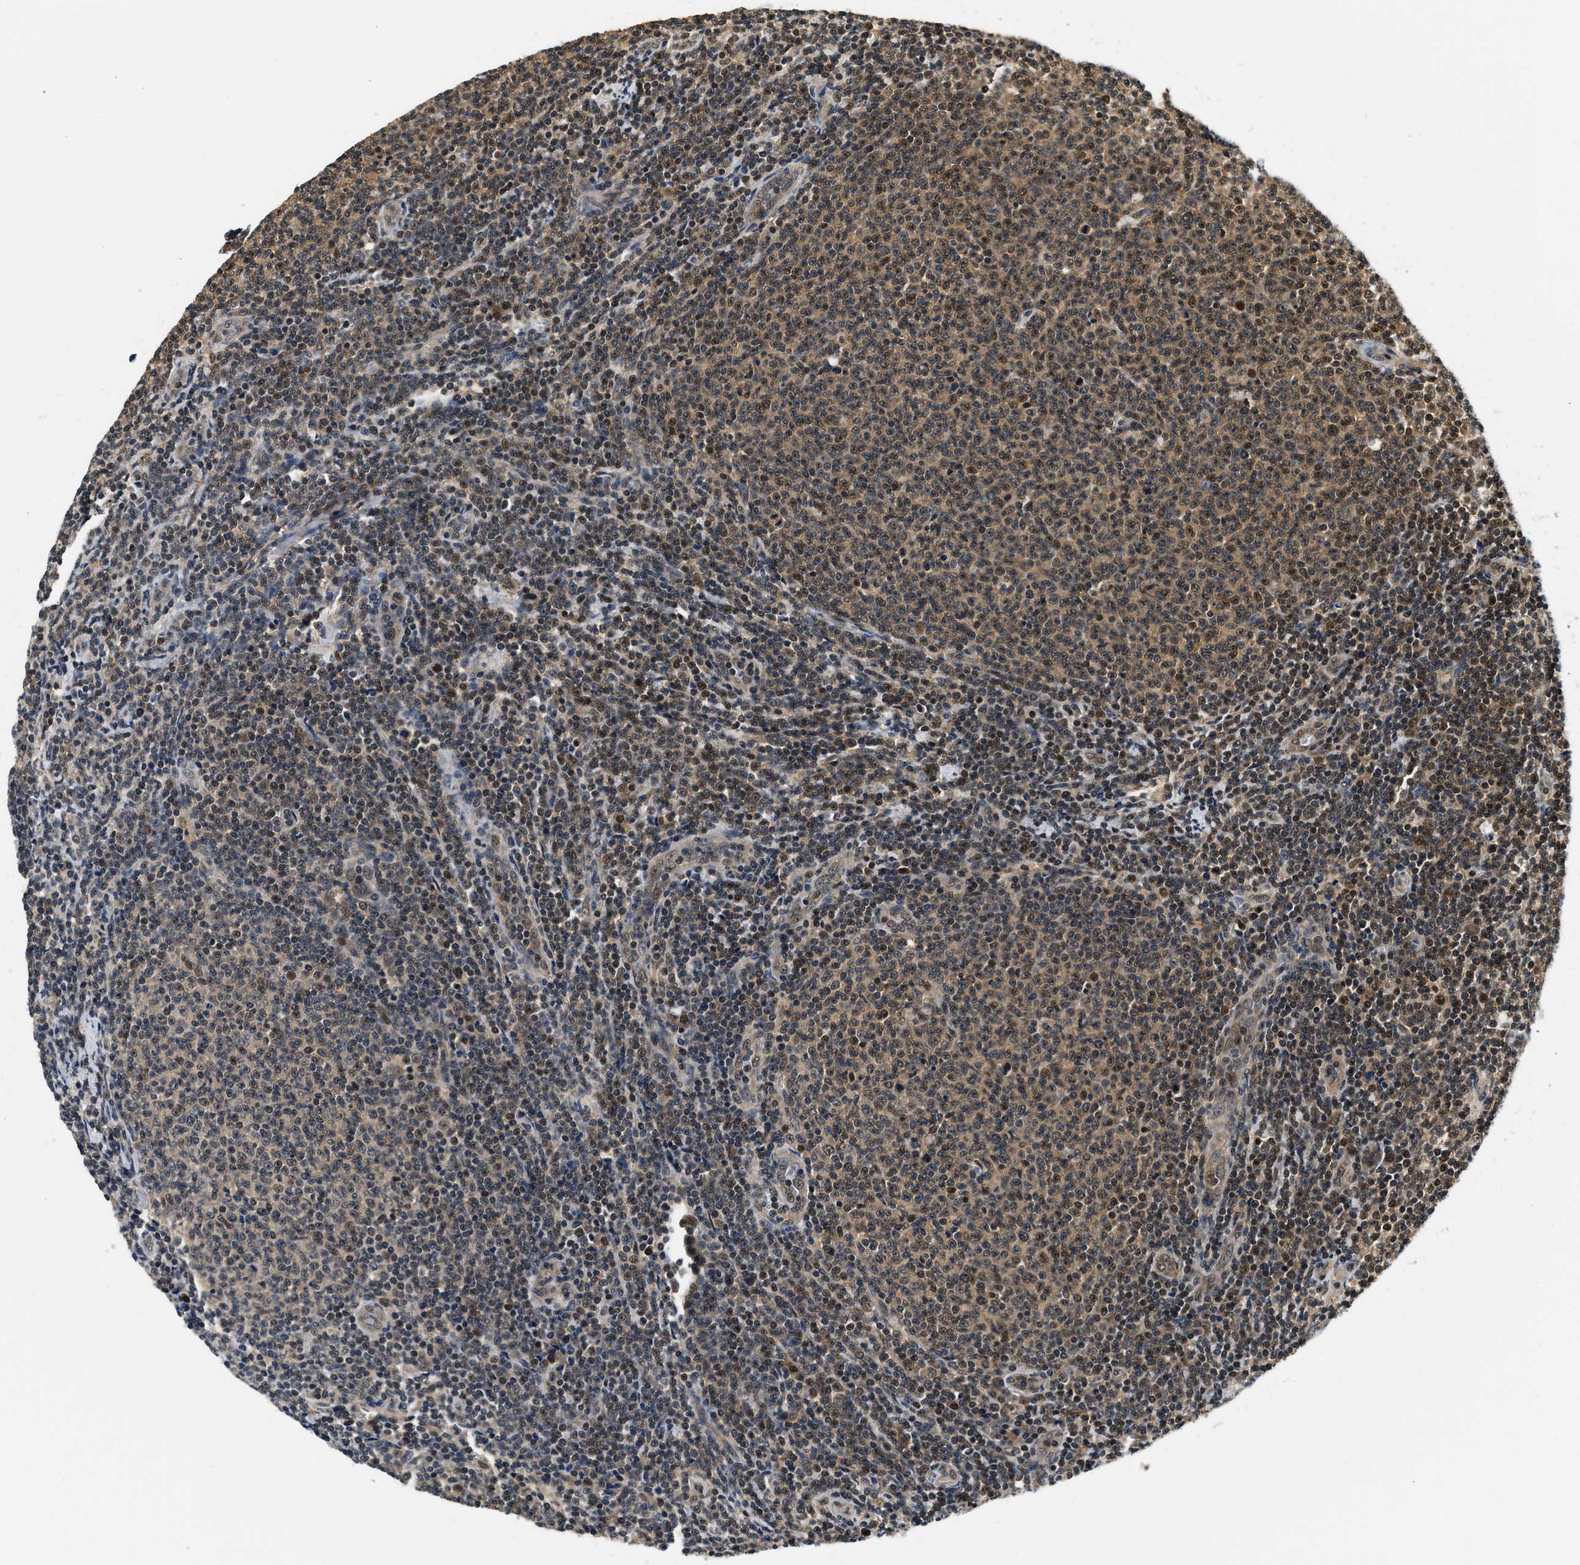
{"staining": {"intensity": "moderate", "quantity": "25%-75%", "location": "cytoplasmic/membranous,nuclear"}, "tissue": "lymphoma", "cell_type": "Tumor cells", "image_type": "cancer", "snomed": [{"axis": "morphology", "description": "Malignant lymphoma, non-Hodgkin's type, Low grade"}, {"axis": "topography", "description": "Lymph node"}], "caption": "Immunohistochemistry (IHC) (DAB) staining of human lymphoma exhibits moderate cytoplasmic/membranous and nuclear protein staining in about 25%-75% of tumor cells. The protein of interest is shown in brown color, while the nuclei are stained blue.", "gene": "PSMD3", "patient": {"sex": "male", "age": 66}}